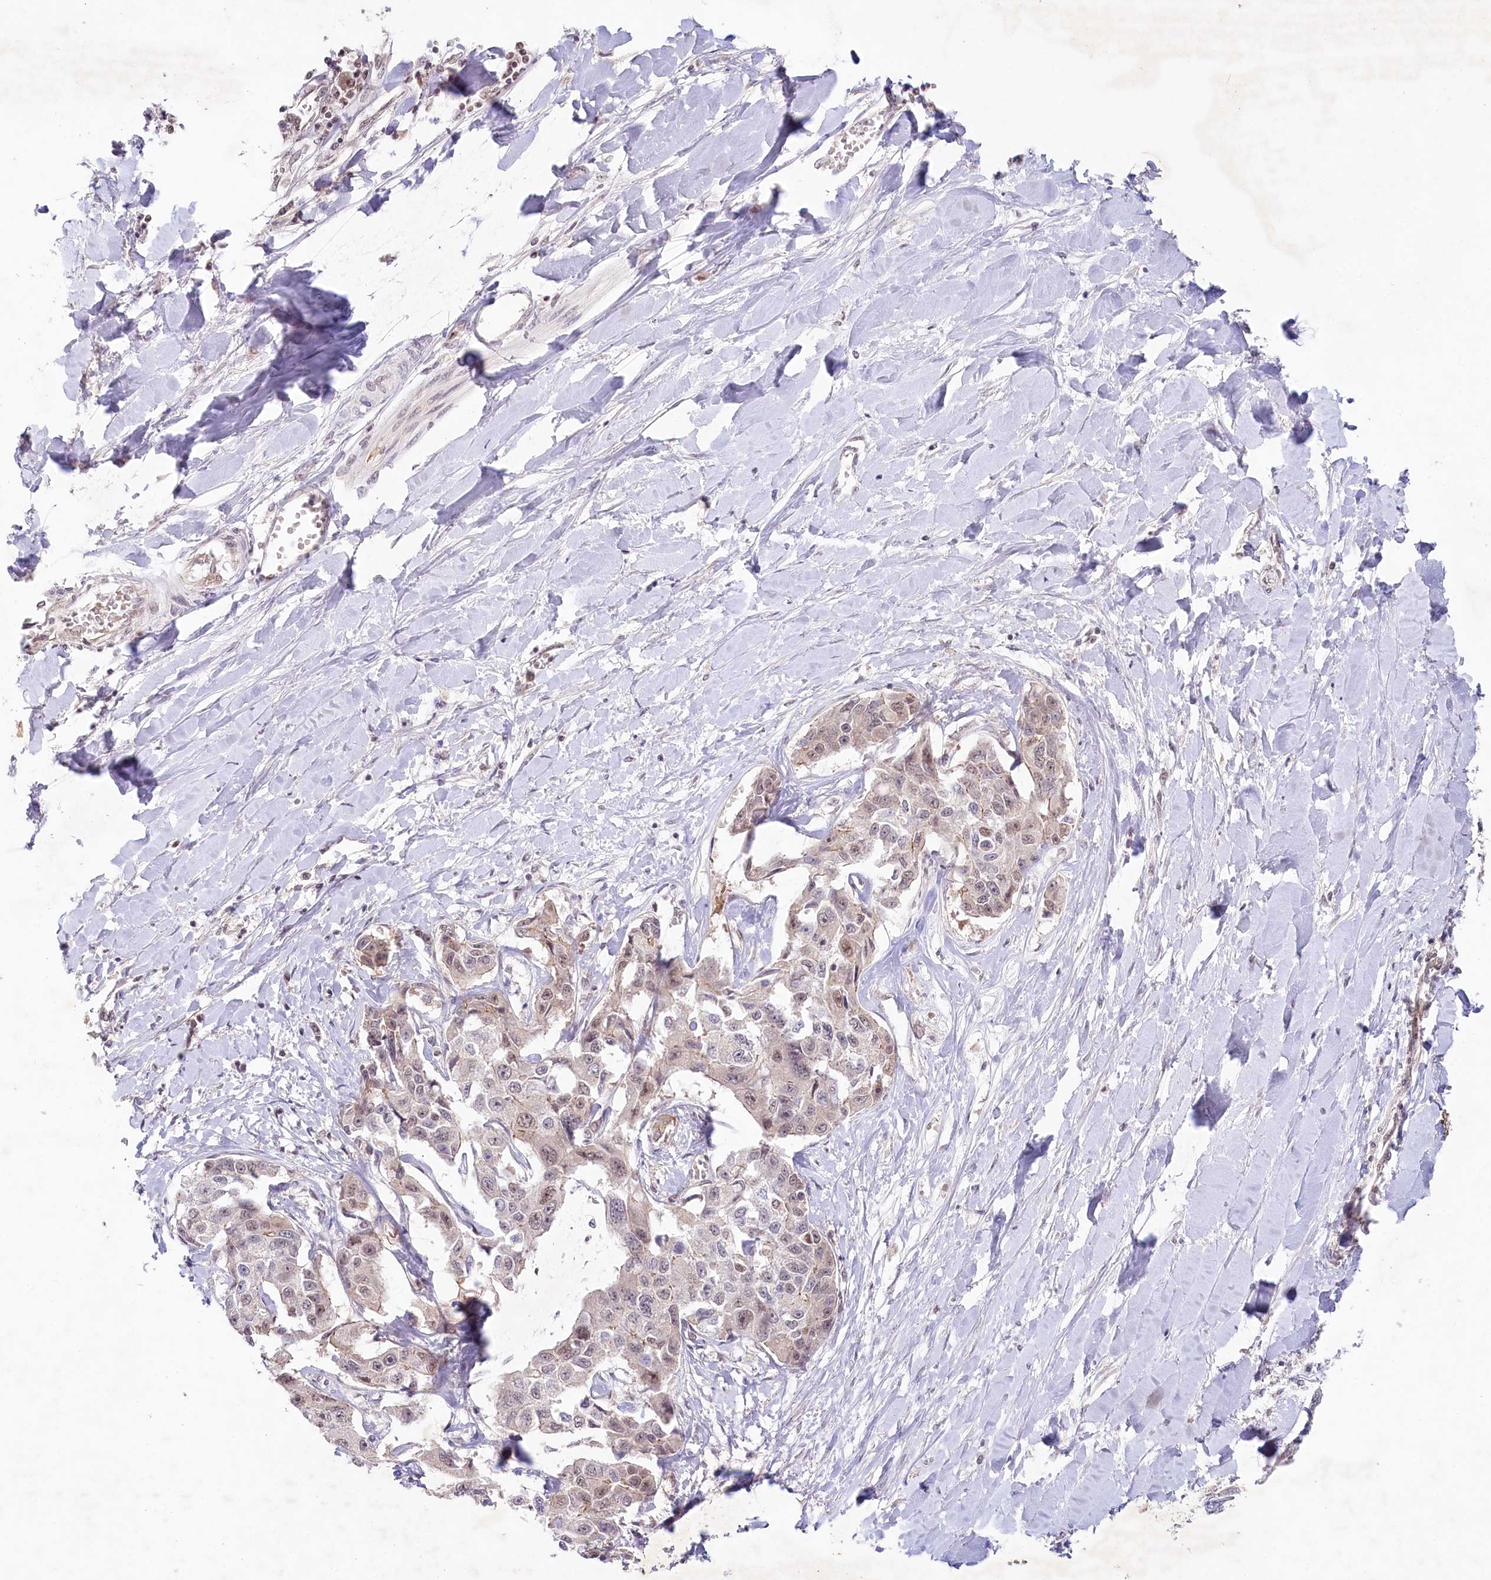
{"staining": {"intensity": "weak", "quantity": "25%-75%", "location": "nuclear"}, "tissue": "liver cancer", "cell_type": "Tumor cells", "image_type": "cancer", "snomed": [{"axis": "morphology", "description": "Cholangiocarcinoma"}, {"axis": "topography", "description": "Liver"}], "caption": "Cholangiocarcinoma (liver) was stained to show a protein in brown. There is low levels of weak nuclear positivity in approximately 25%-75% of tumor cells.", "gene": "AMTN", "patient": {"sex": "male", "age": 59}}